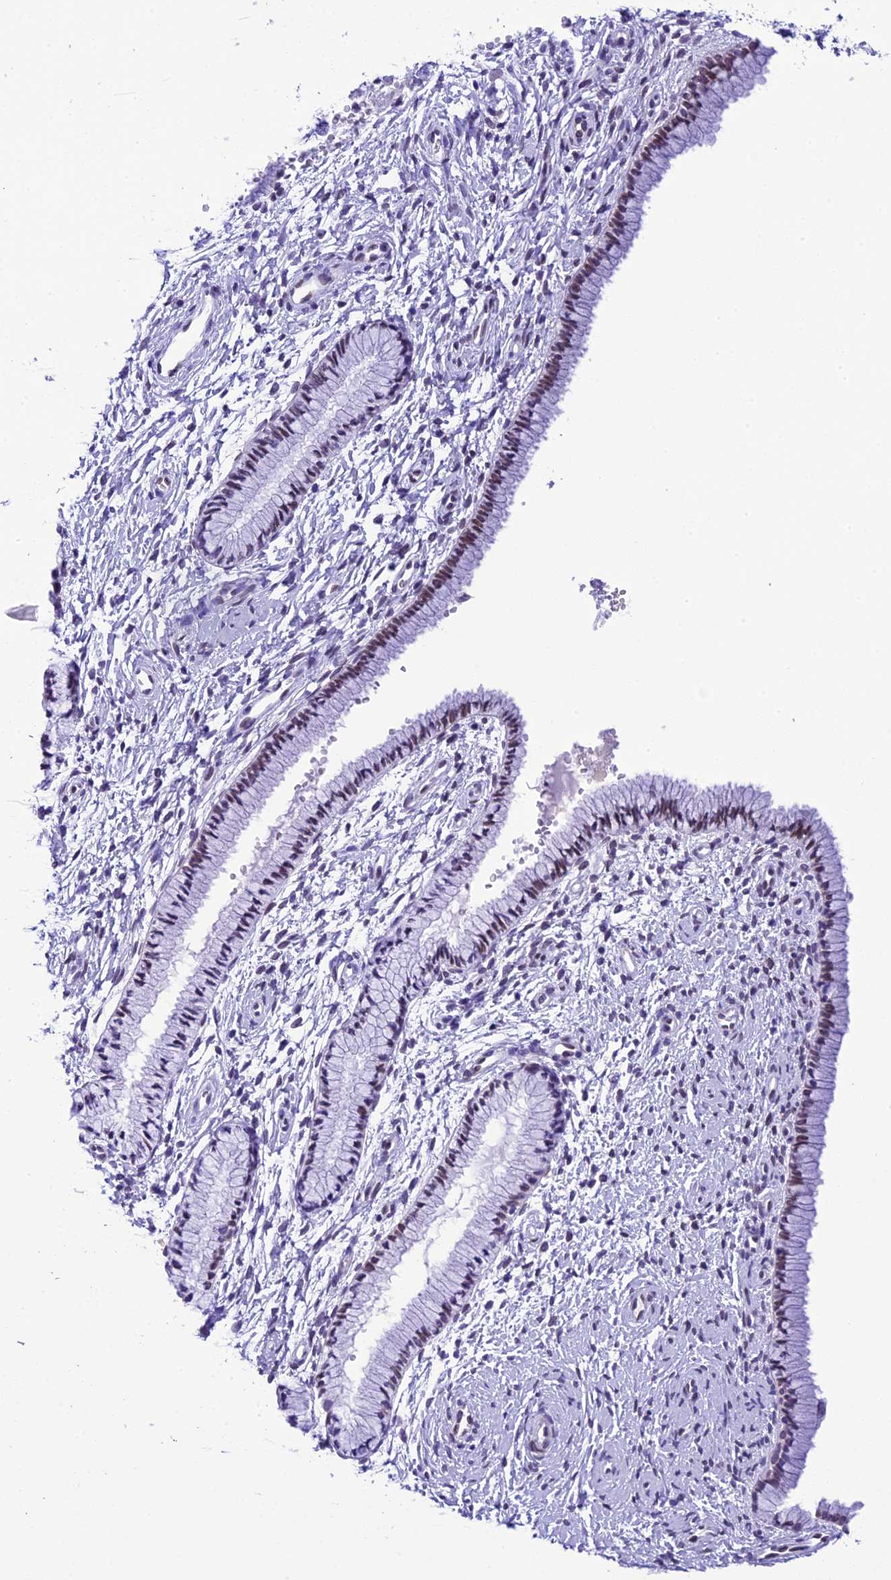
{"staining": {"intensity": "moderate", "quantity": "<25%", "location": "nuclear"}, "tissue": "cervix", "cell_type": "Glandular cells", "image_type": "normal", "snomed": [{"axis": "morphology", "description": "Normal tissue, NOS"}, {"axis": "topography", "description": "Cervix"}], "caption": "Protein expression analysis of benign cervix demonstrates moderate nuclear expression in approximately <25% of glandular cells. (DAB IHC with brightfield microscopy, high magnification).", "gene": "METTL25", "patient": {"sex": "female", "age": 33}}